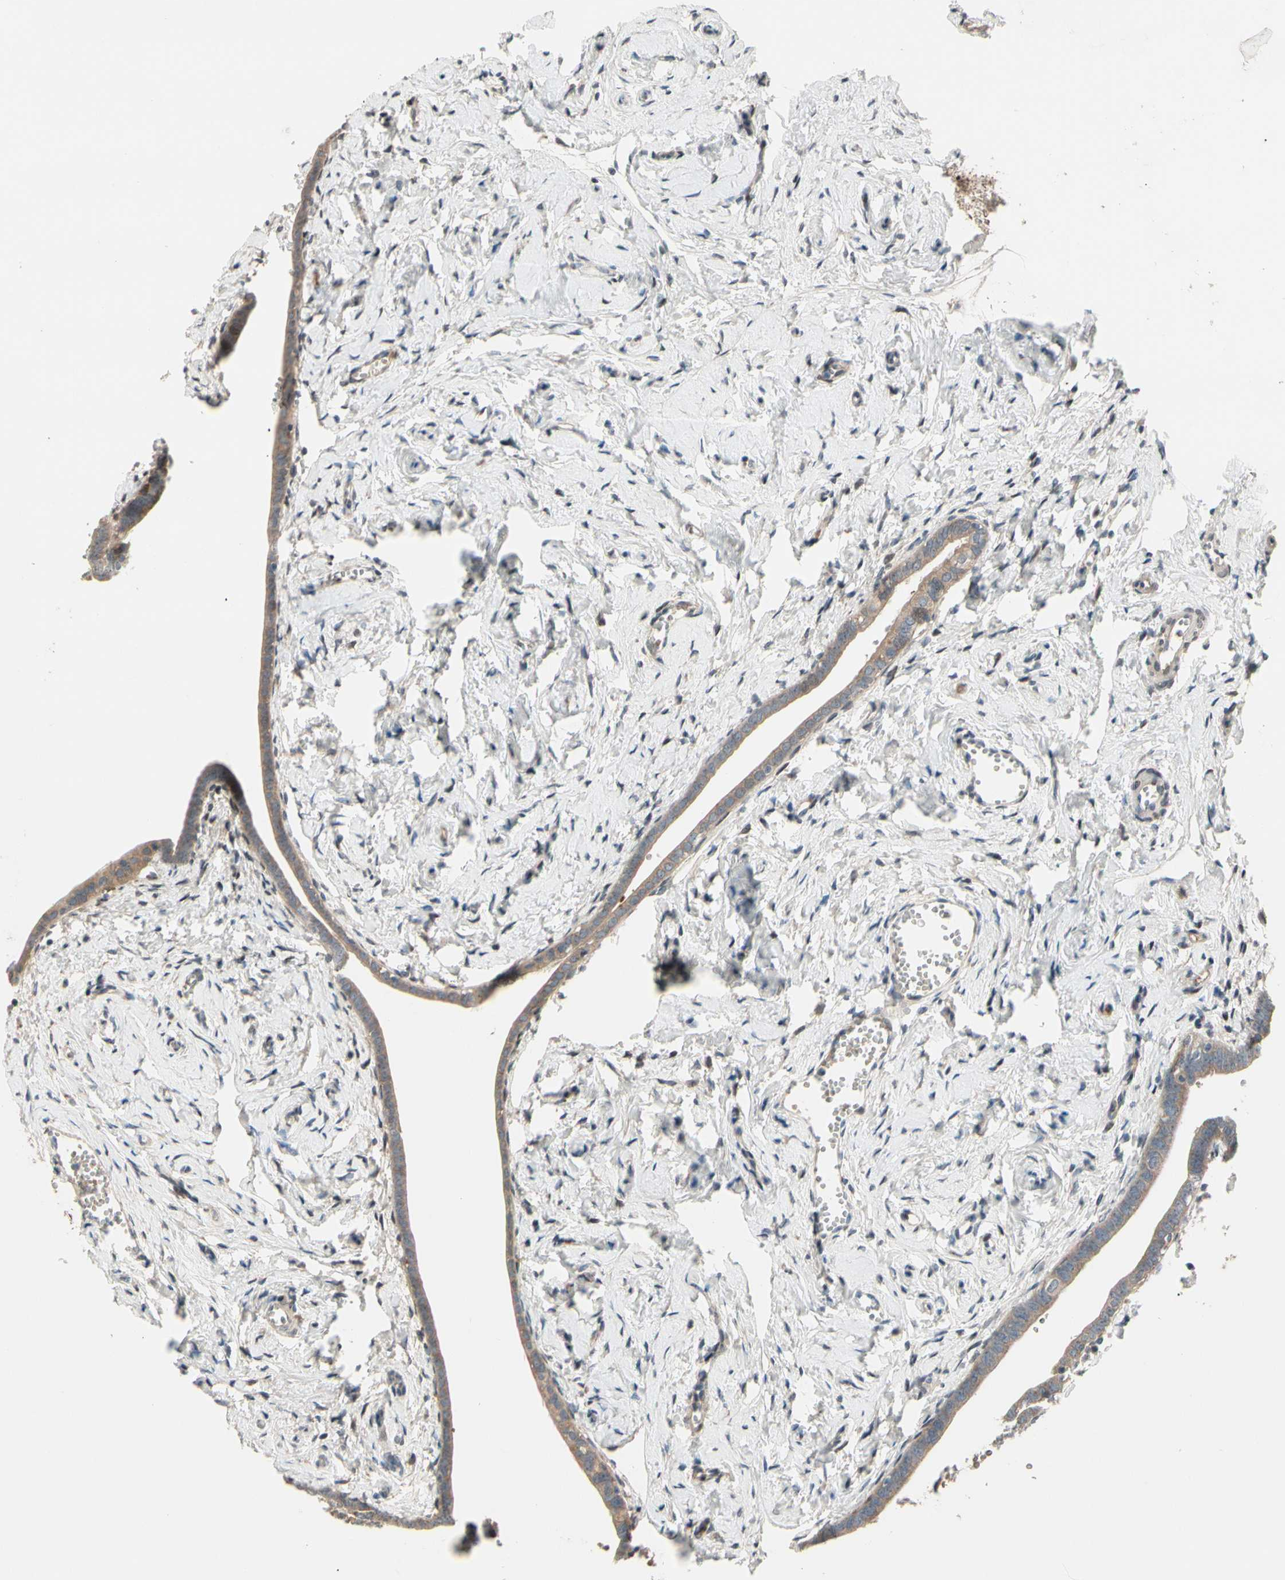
{"staining": {"intensity": "moderate", "quantity": ">75%", "location": "cytoplasmic/membranous"}, "tissue": "fallopian tube", "cell_type": "Glandular cells", "image_type": "normal", "snomed": [{"axis": "morphology", "description": "Normal tissue, NOS"}, {"axis": "topography", "description": "Fallopian tube"}], "caption": "Glandular cells display medium levels of moderate cytoplasmic/membranous expression in about >75% of cells in normal human fallopian tube. (Stains: DAB in brown, nuclei in blue, Microscopy: brightfield microscopy at high magnification).", "gene": "SNX29", "patient": {"sex": "female", "age": 71}}